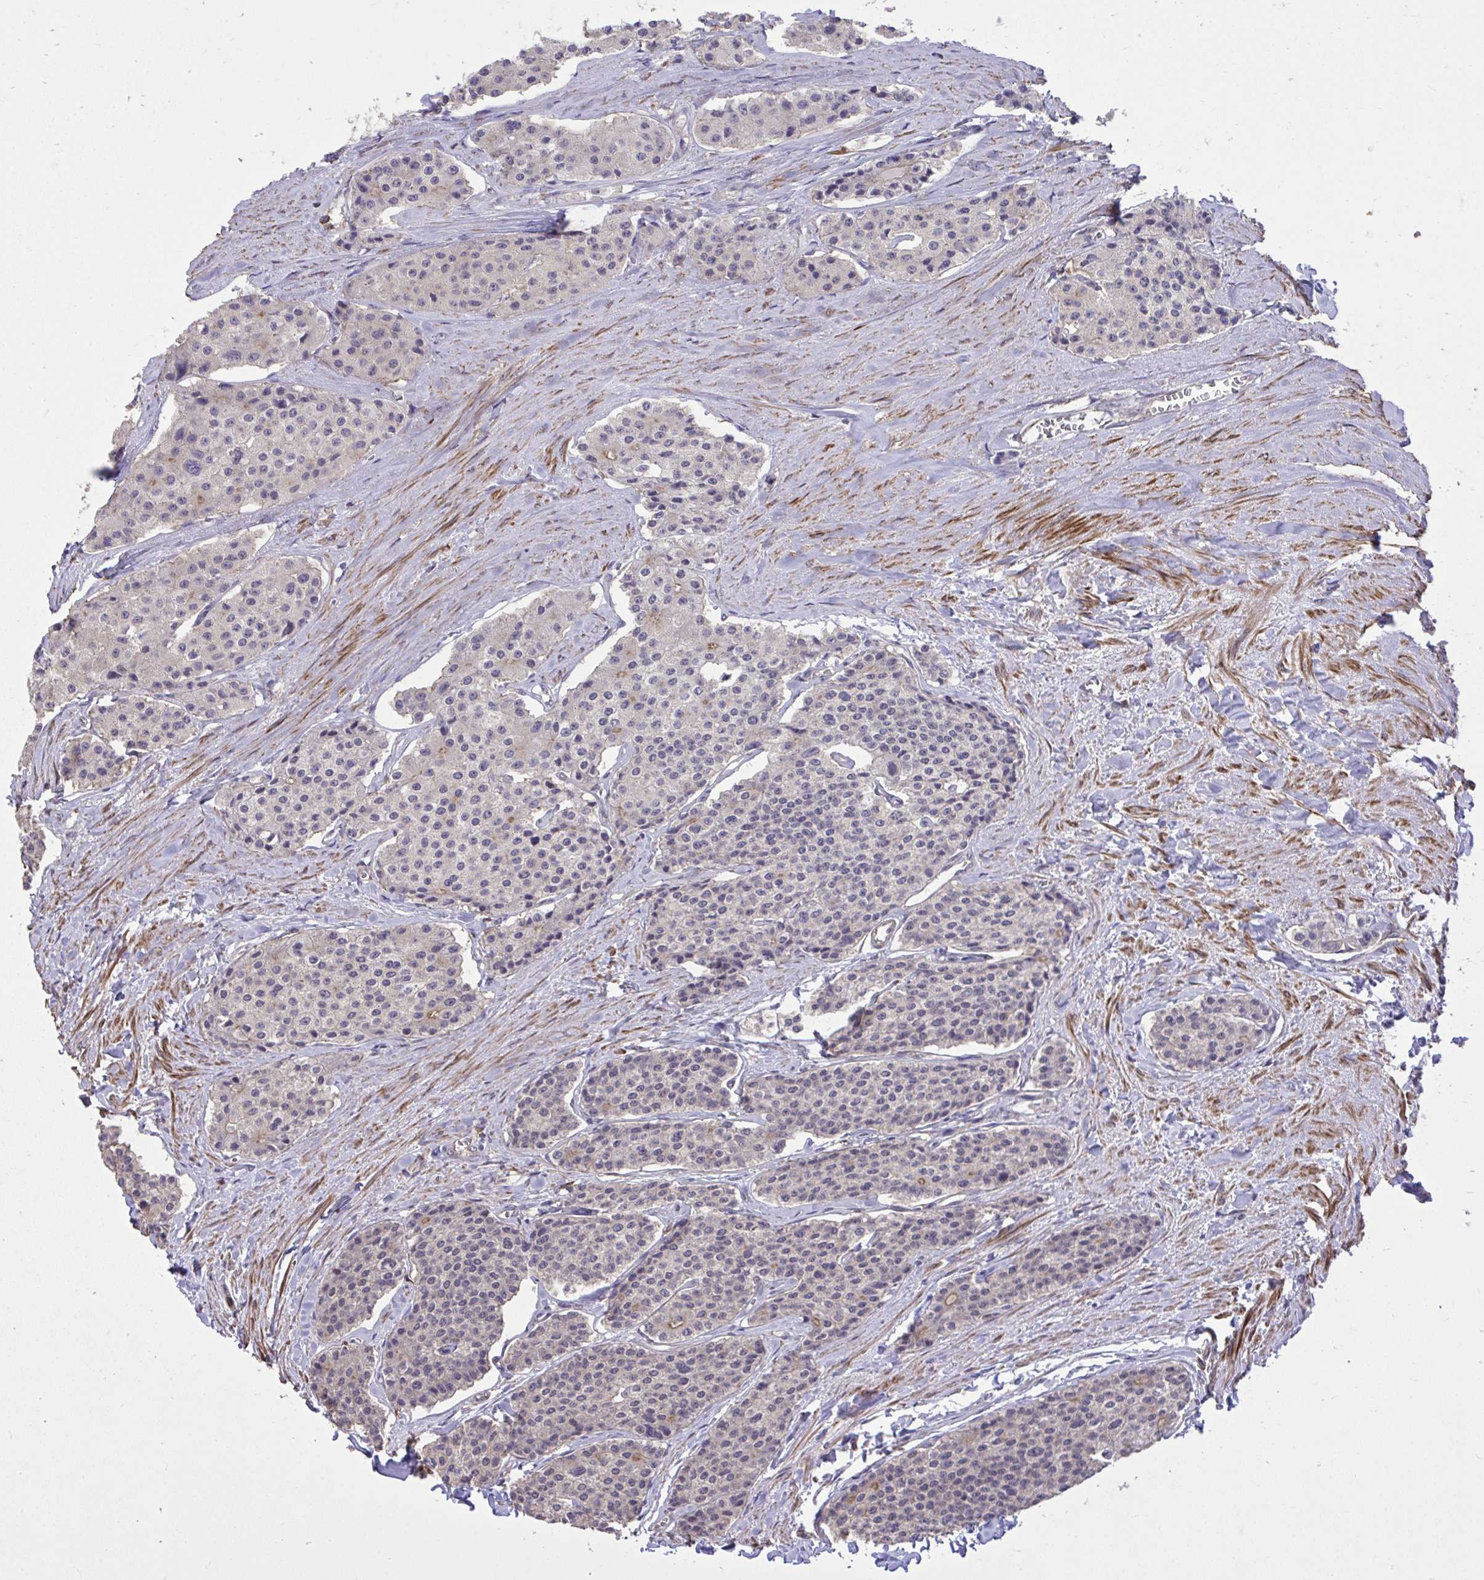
{"staining": {"intensity": "negative", "quantity": "none", "location": "none"}, "tissue": "carcinoid", "cell_type": "Tumor cells", "image_type": "cancer", "snomed": [{"axis": "morphology", "description": "Carcinoid, malignant, NOS"}, {"axis": "topography", "description": "Small intestine"}], "caption": "Tumor cells show no significant protein staining in carcinoid.", "gene": "IGFL2", "patient": {"sex": "female", "age": 65}}